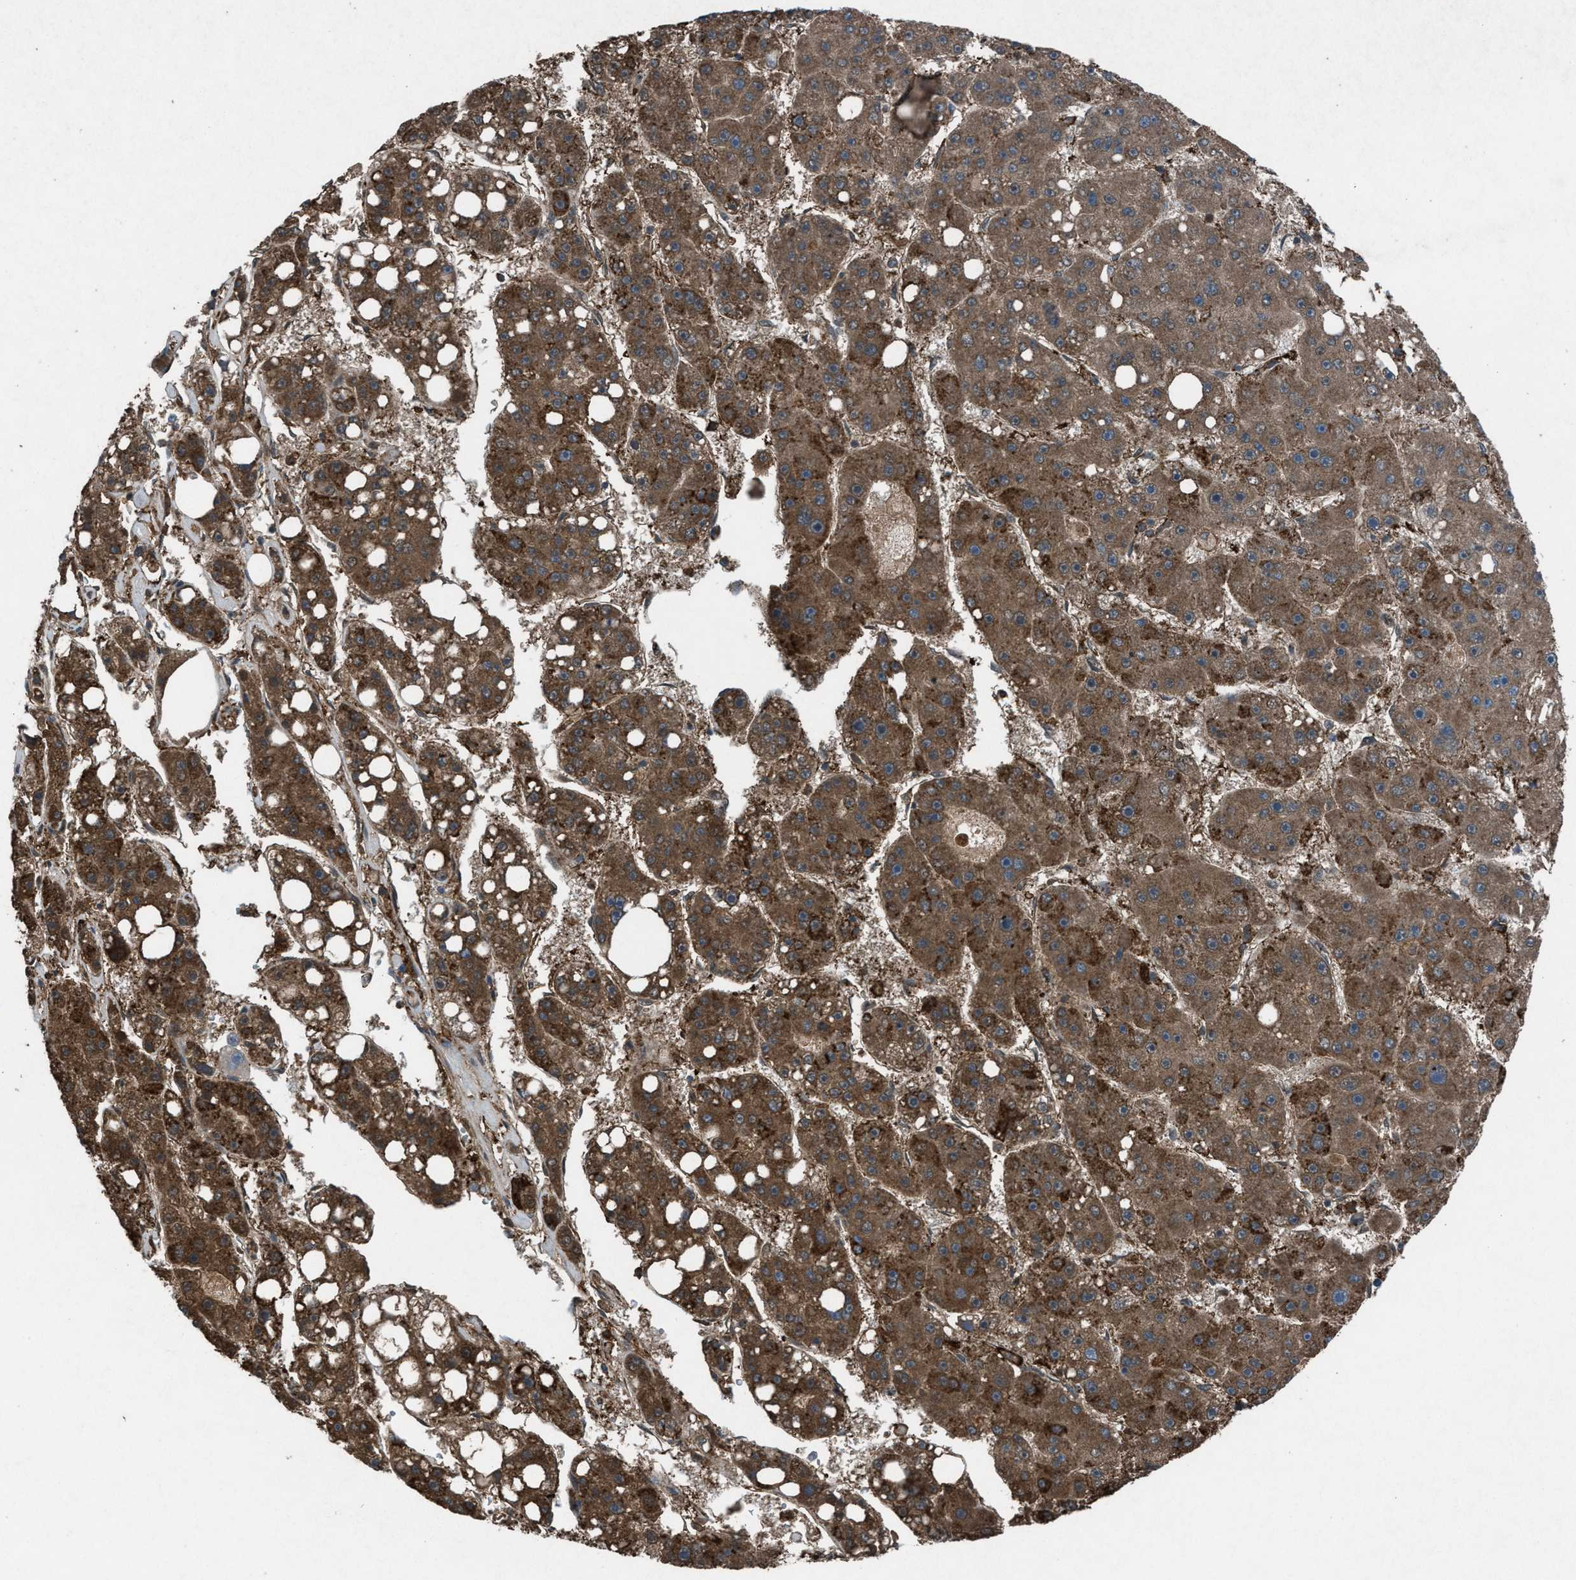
{"staining": {"intensity": "moderate", "quantity": ">75%", "location": "cytoplasmic/membranous"}, "tissue": "liver cancer", "cell_type": "Tumor cells", "image_type": "cancer", "snomed": [{"axis": "morphology", "description": "Carcinoma, Hepatocellular, NOS"}, {"axis": "topography", "description": "Liver"}], "caption": "IHC (DAB (3,3'-diaminobenzidine)) staining of human liver cancer exhibits moderate cytoplasmic/membranous protein positivity in approximately >75% of tumor cells. (Brightfield microscopy of DAB IHC at high magnification).", "gene": "FCER1G", "patient": {"sex": "female", "age": 61}}